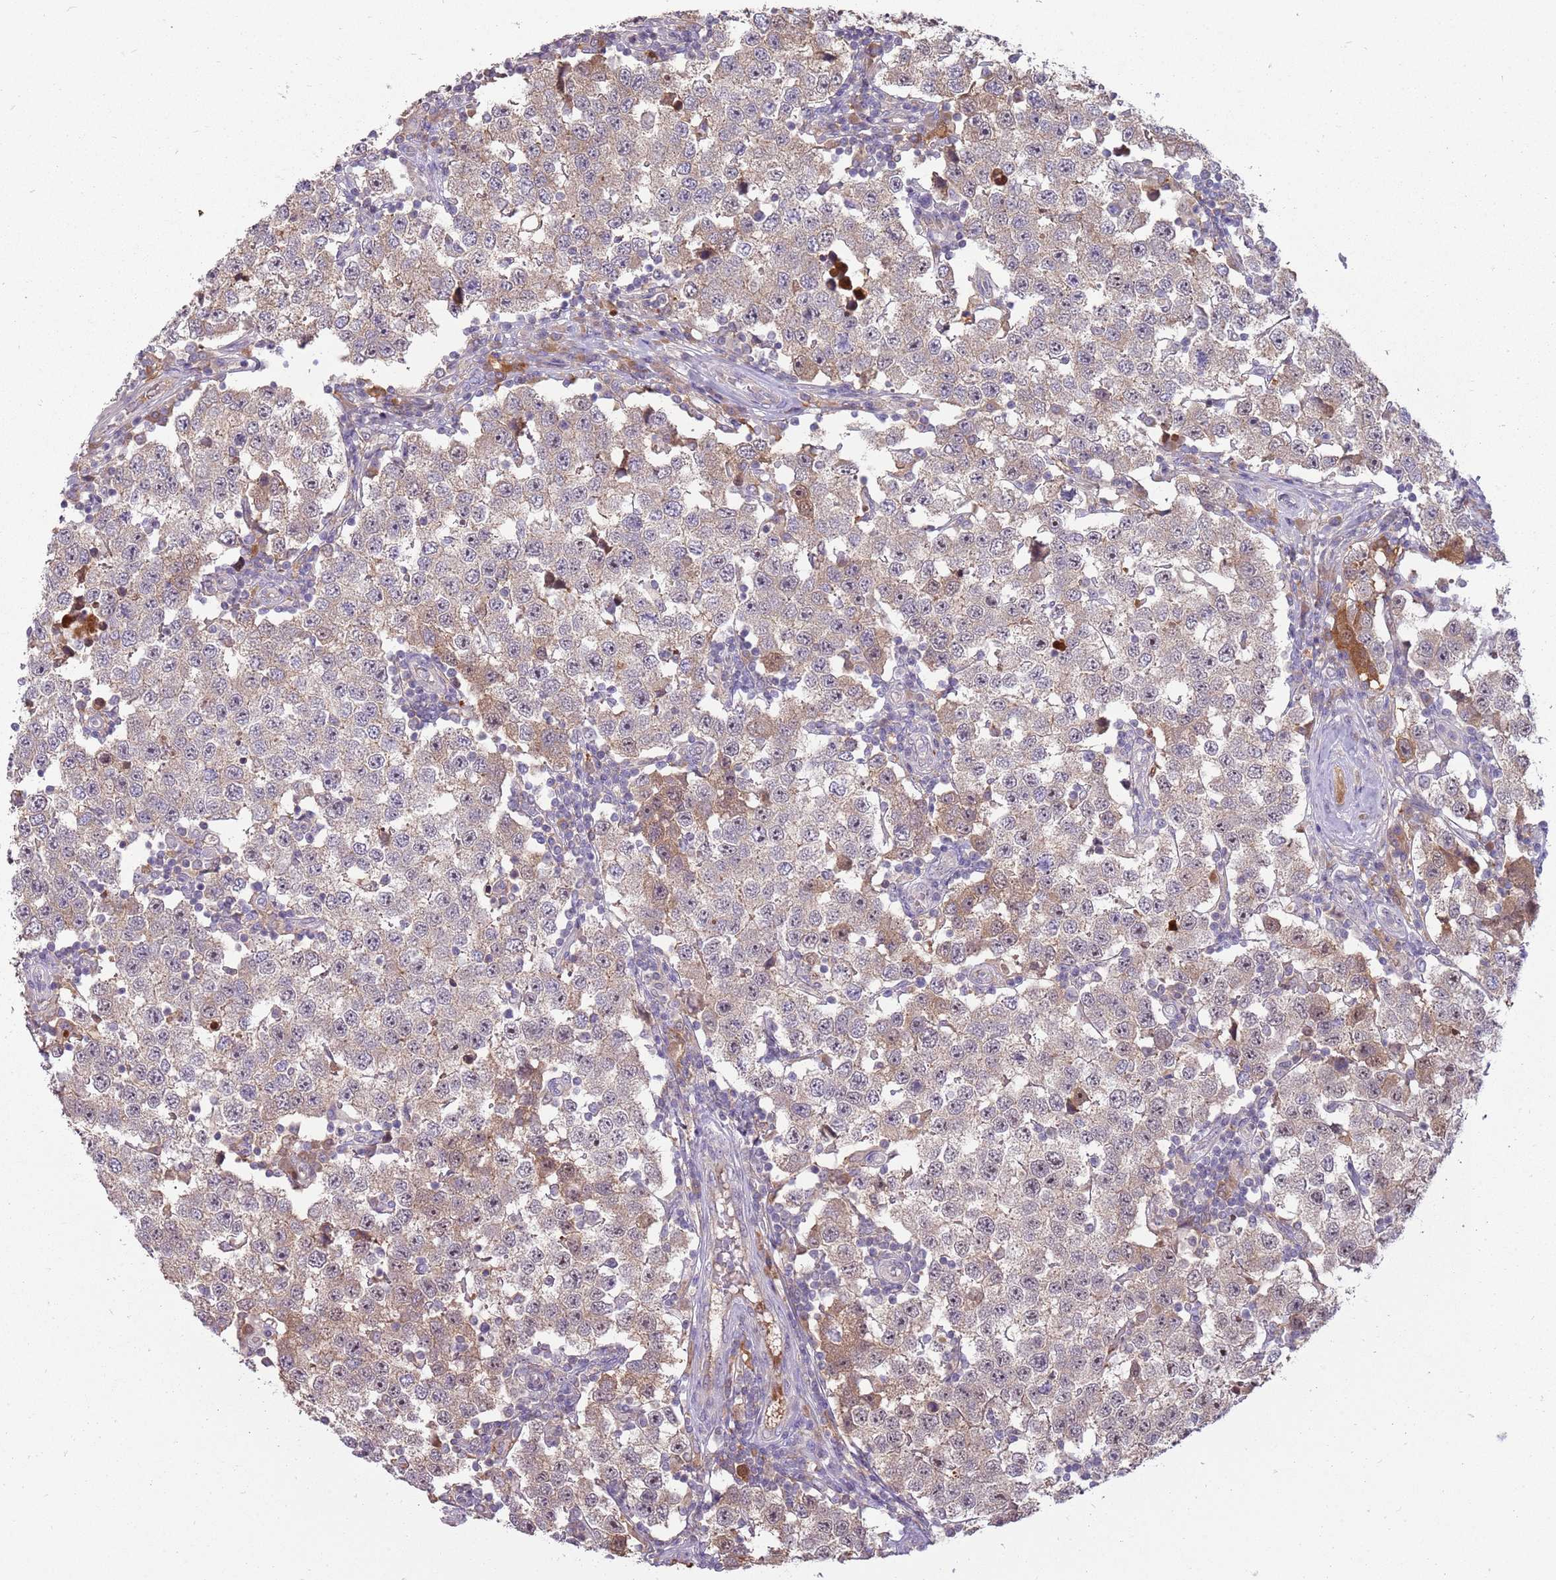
{"staining": {"intensity": "moderate", "quantity": "<25%", "location": "nuclear"}, "tissue": "testis cancer", "cell_type": "Tumor cells", "image_type": "cancer", "snomed": [{"axis": "morphology", "description": "Seminoma, NOS"}, {"axis": "topography", "description": "Testis"}], "caption": "Testis cancer (seminoma) stained with immunohistochemistry reveals moderate nuclear expression in approximately <25% of tumor cells. (DAB (3,3'-diaminobenzidine) = brown stain, brightfield microscopy at high magnification).", "gene": "NBPF6", "patient": {"sex": "male", "age": 34}}